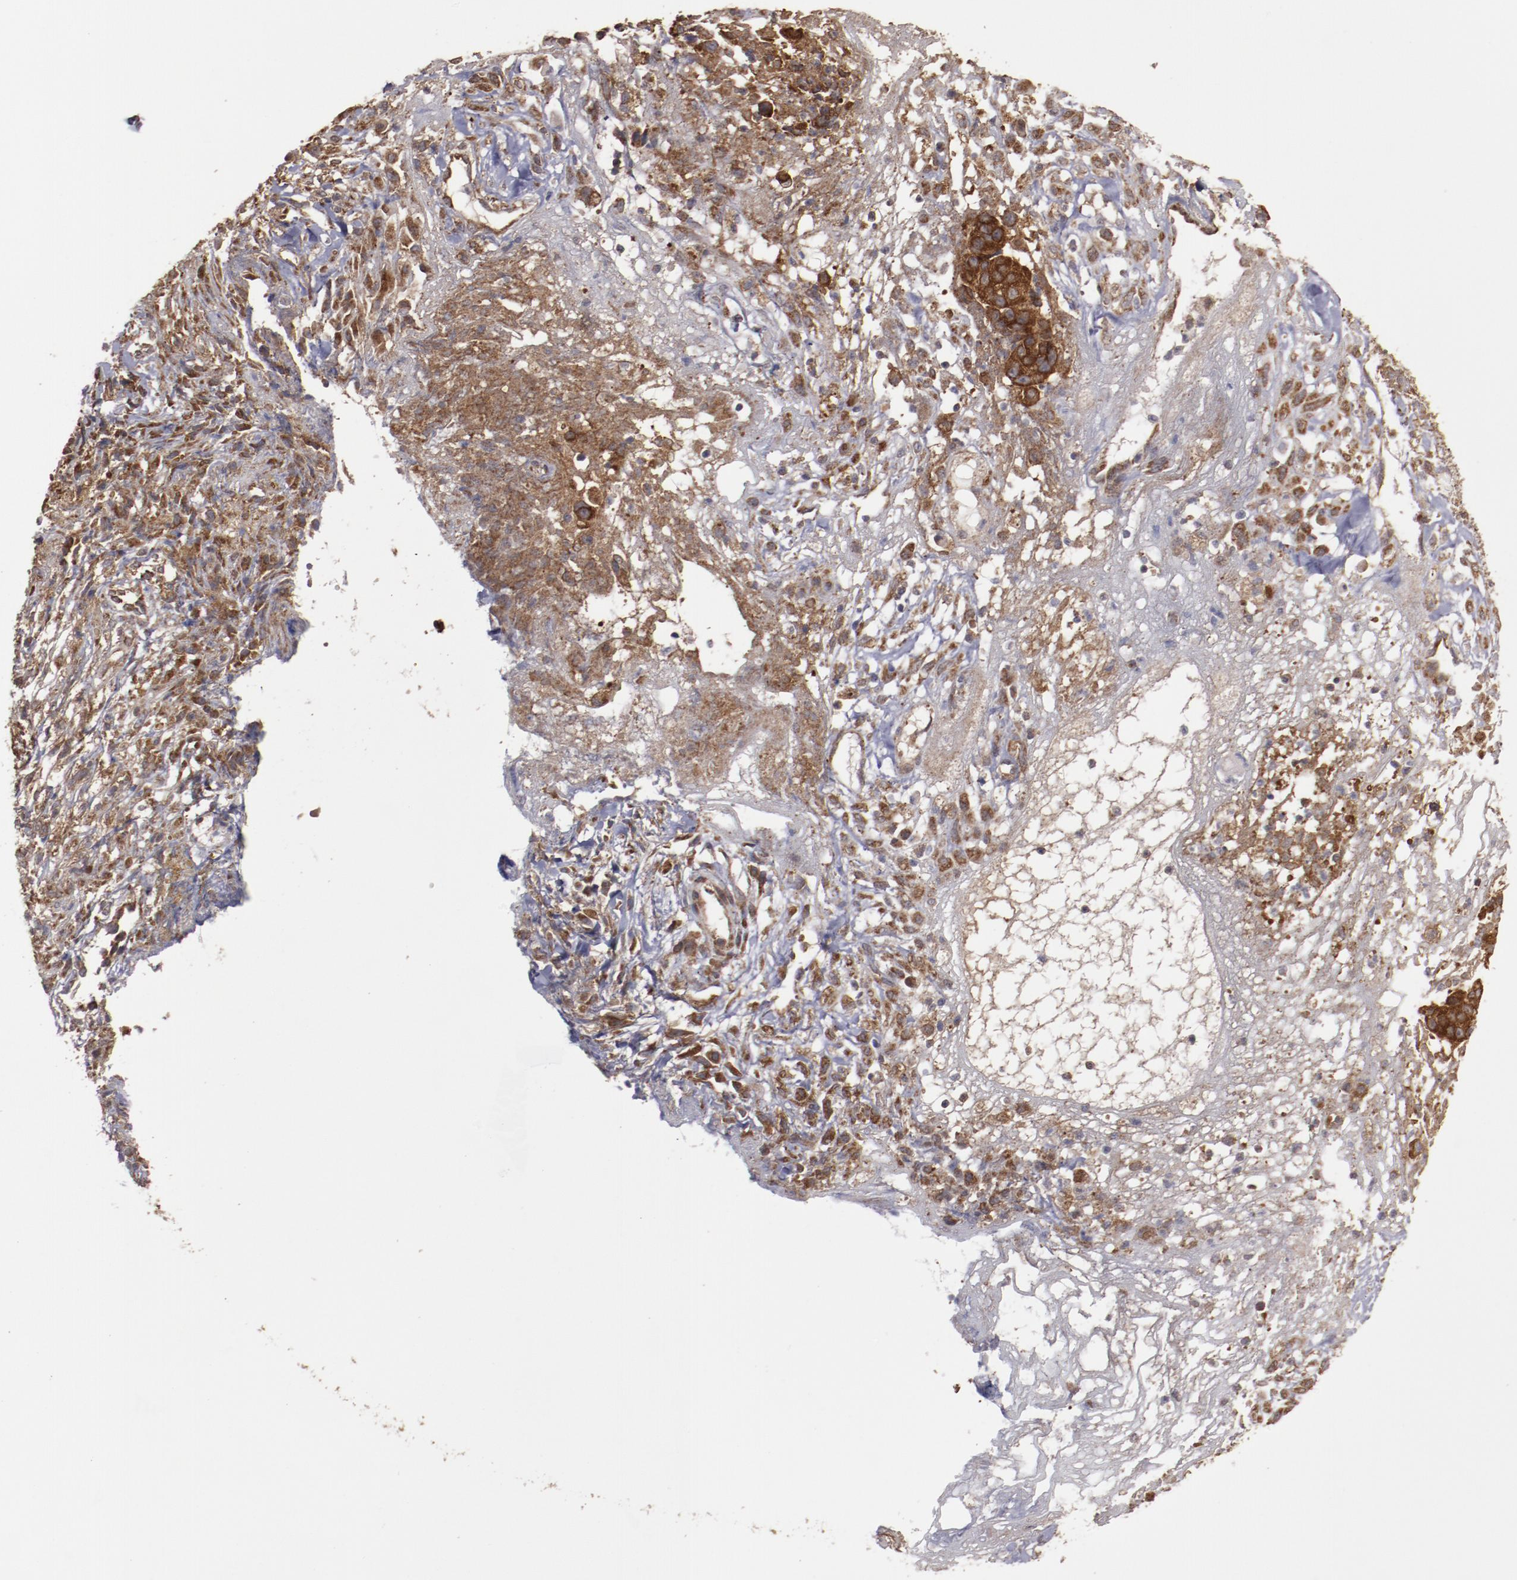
{"staining": {"intensity": "moderate", "quantity": ">75%", "location": "cytoplasmic/membranous"}, "tissue": "ovarian cancer", "cell_type": "Tumor cells", "image_type": "cancer", "snomed": [{"axis": "morphology", "description": "Carcinoma, endometroid"}, {"axis": "topography", "description": "Ovary"}], "caption": "About >75% of tumor cells in ovarian cancer exhibit moderate cytoplasmic/membranous protein positivity as visualized by brown immunohistochemical staining.", "gene": "RPS4Y1", "patient": {"sex": "female", "age": 42}}